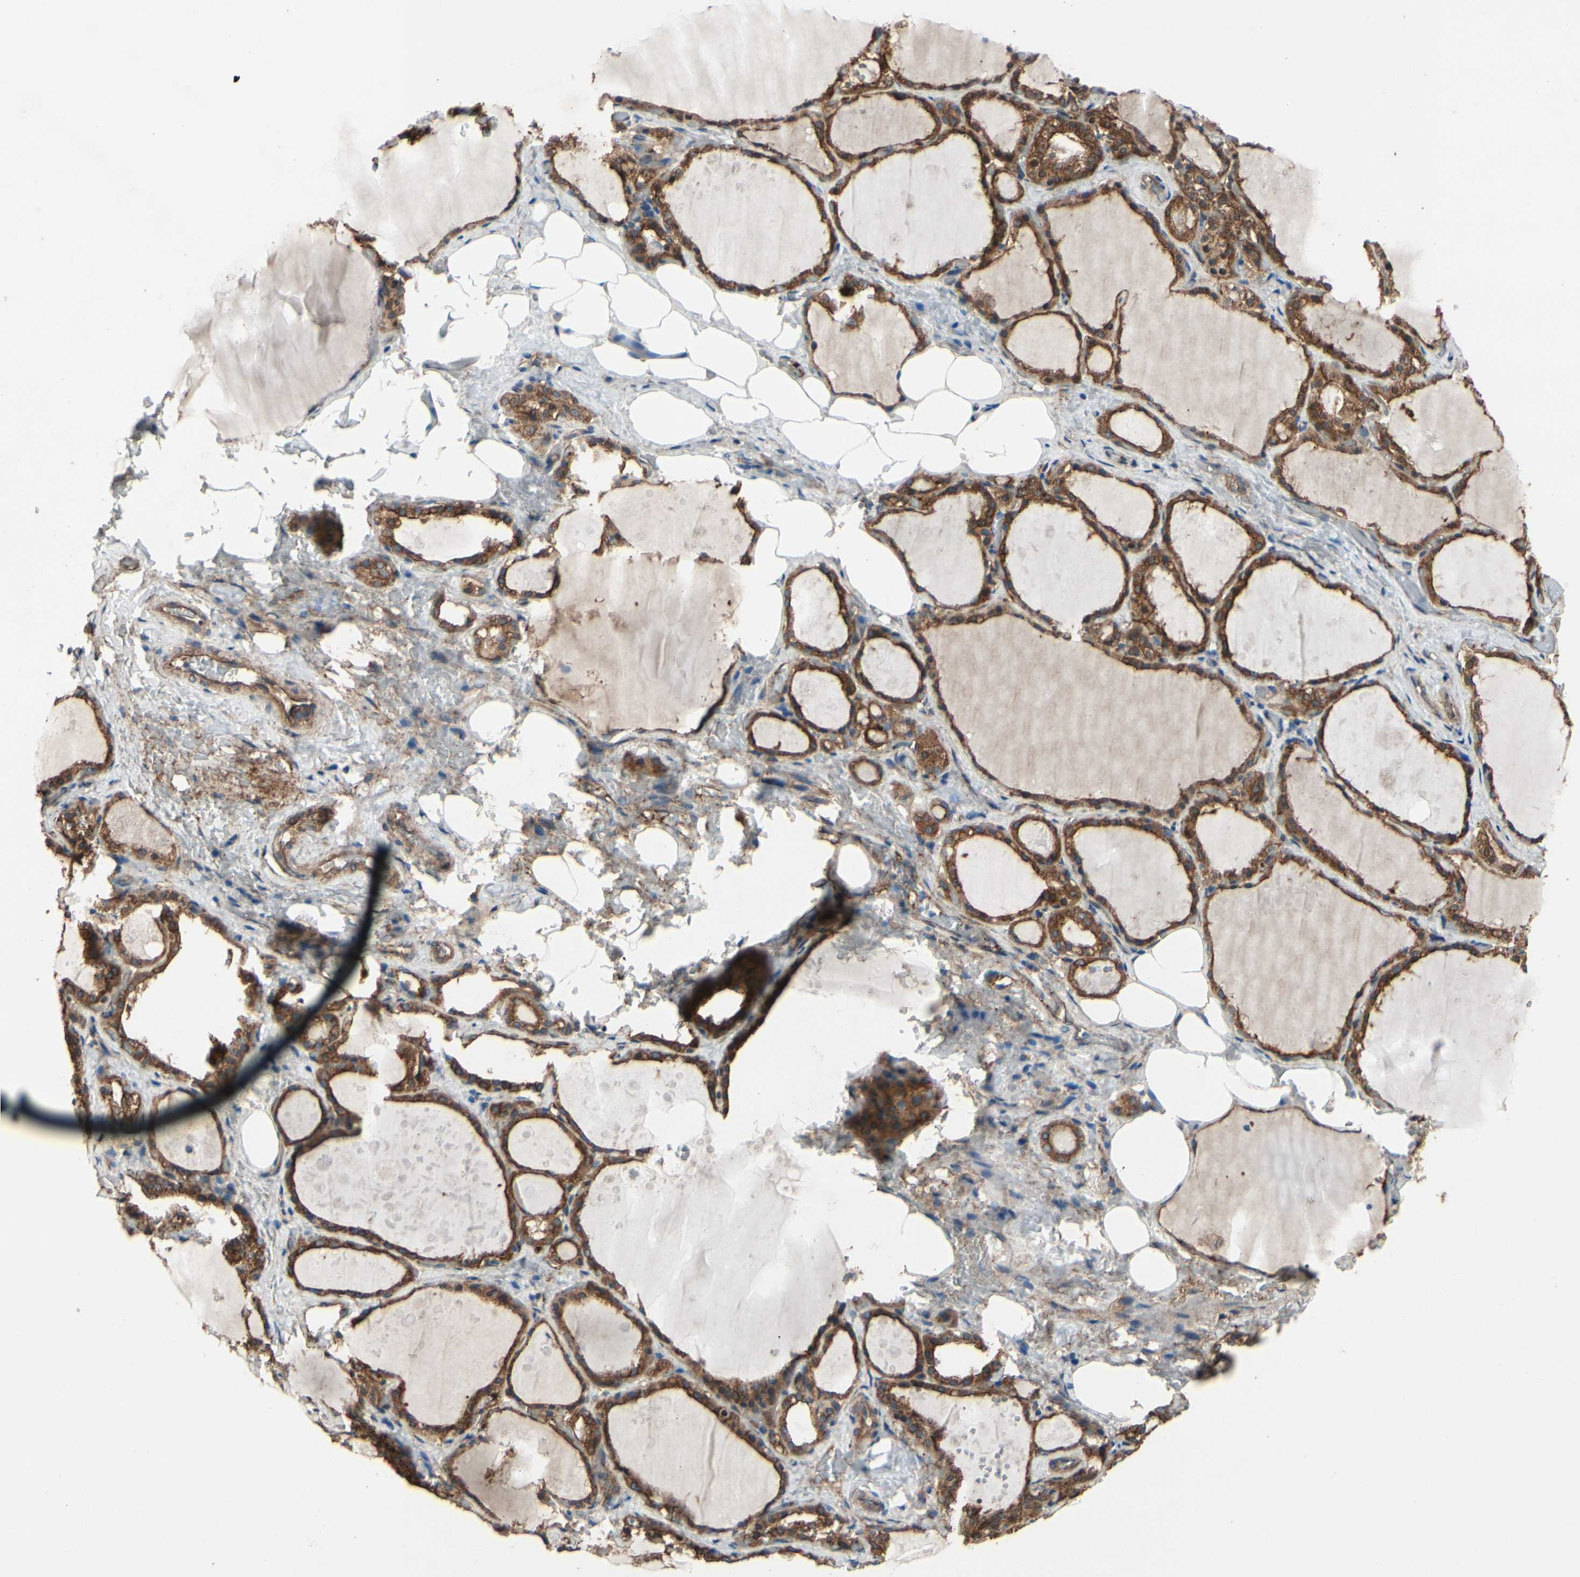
{"staining": {"intensity": "moderate", "quantity": ">75%", "location": "cytoplasmic/membranous"}, "tissue": "thyroid gland", "cell_type": "Glandular cells", "image_type": "normal", "snomed": [{"axis": "morphology", "description": "Normal tissue, NOS"}, {"axis": "topography", "description": "Thyroid gland"}], "caption": "High-power microscopy captured an IHC micrograph of benign thyroid gland, revealing moderate cytoplasmic/membranous staining in approximately >75% of glandular cells. Nuclei are stained in blue.", "gene": "CTTNBP2", "patient": {"sex": "male", "age": 61}}